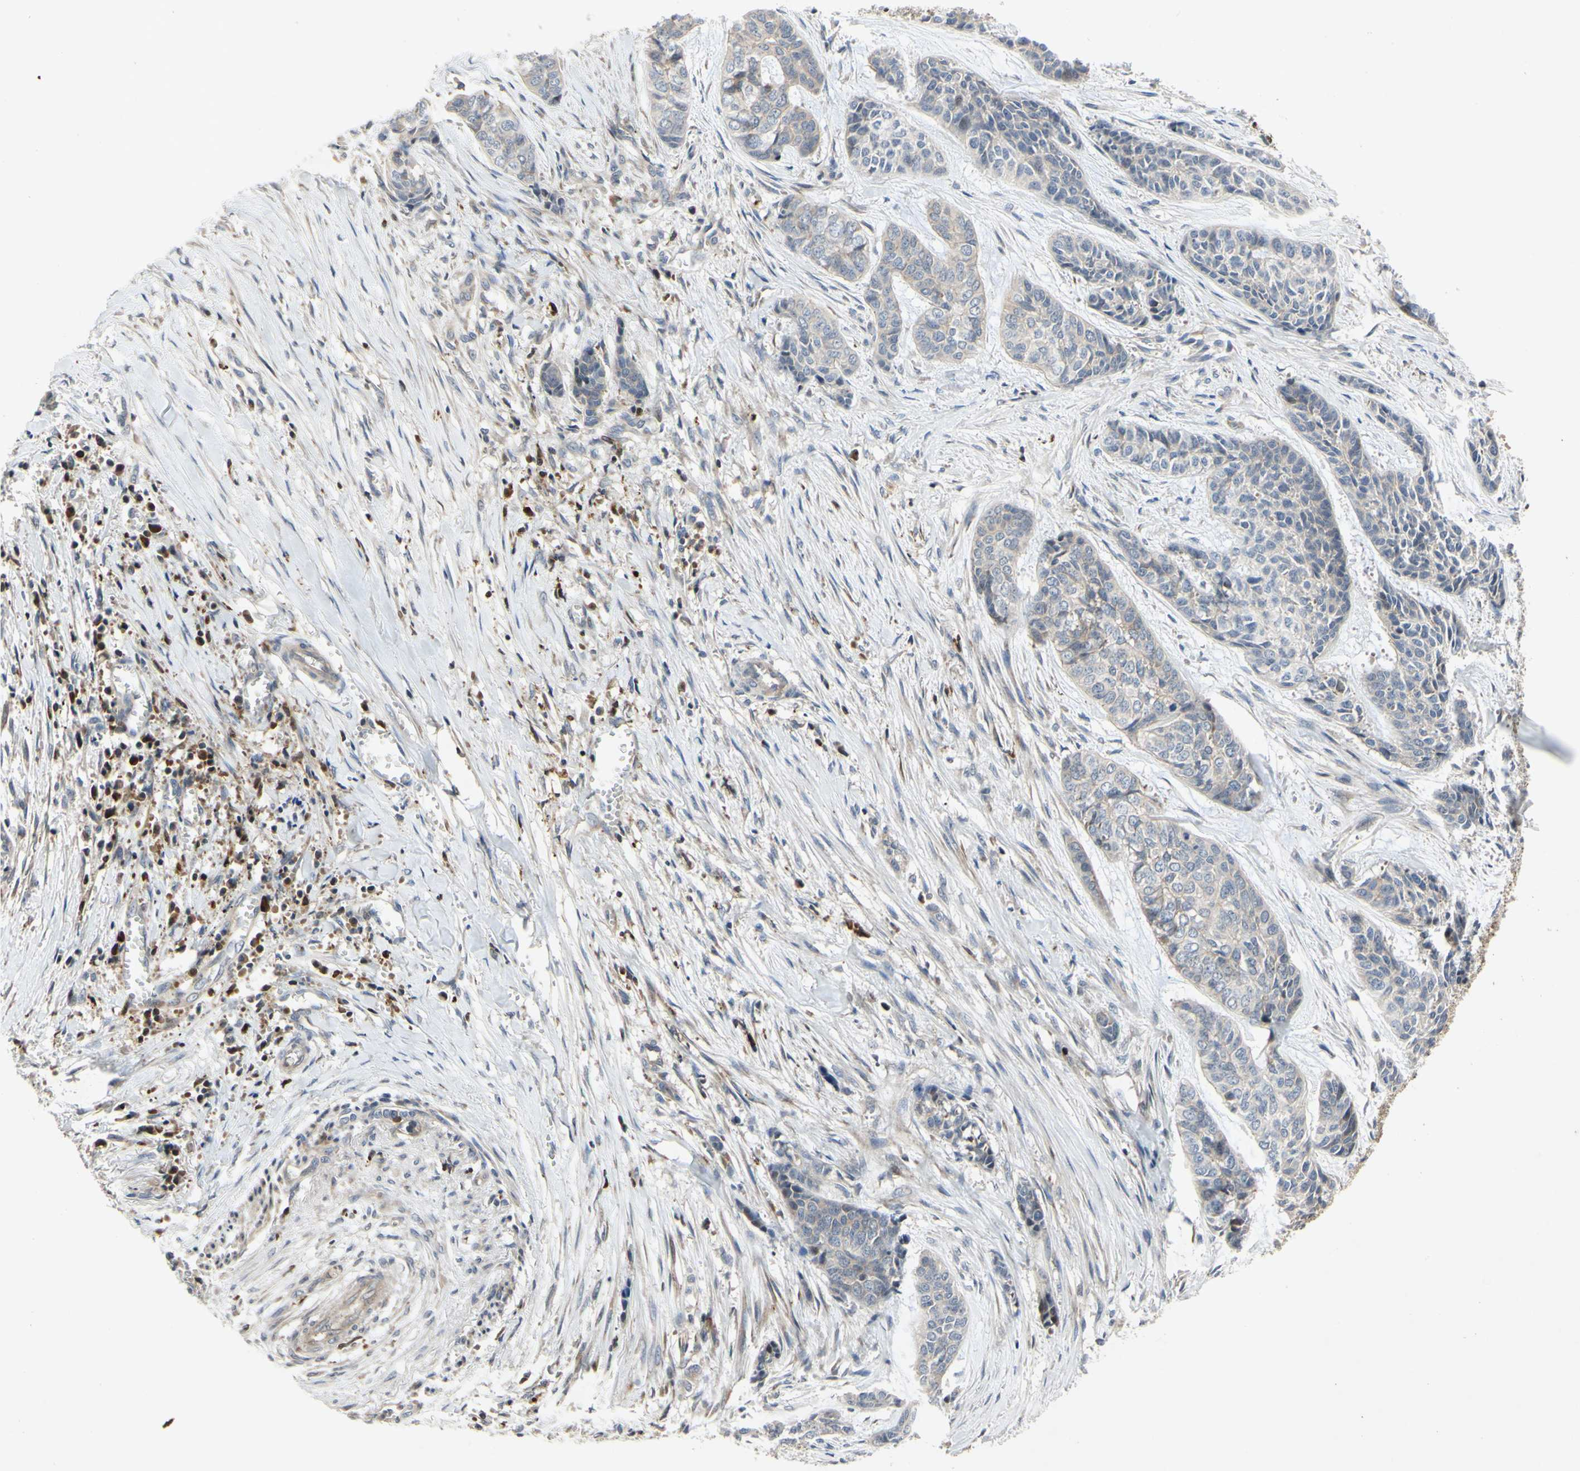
{"staining": {"intensity": "negative", "quantity": "none", "location": "none"}, "tissue": "skin cancer", "cell_type": "Tumor cells", "image_type": "cancer", "snomed": [{"axis": "morphology", "description": "Basal cell carcinoma"}, {"axis": "topography", "description": "Skin"}], "caption": "DAB (3,3'-diaminobenzidine) immunohistochemical staining of basal cell carcinoma (skin) displays no significant staining in tumor cells.", "gene": "PLXNA2", "patient": {"sex": "female", "age": 64}}